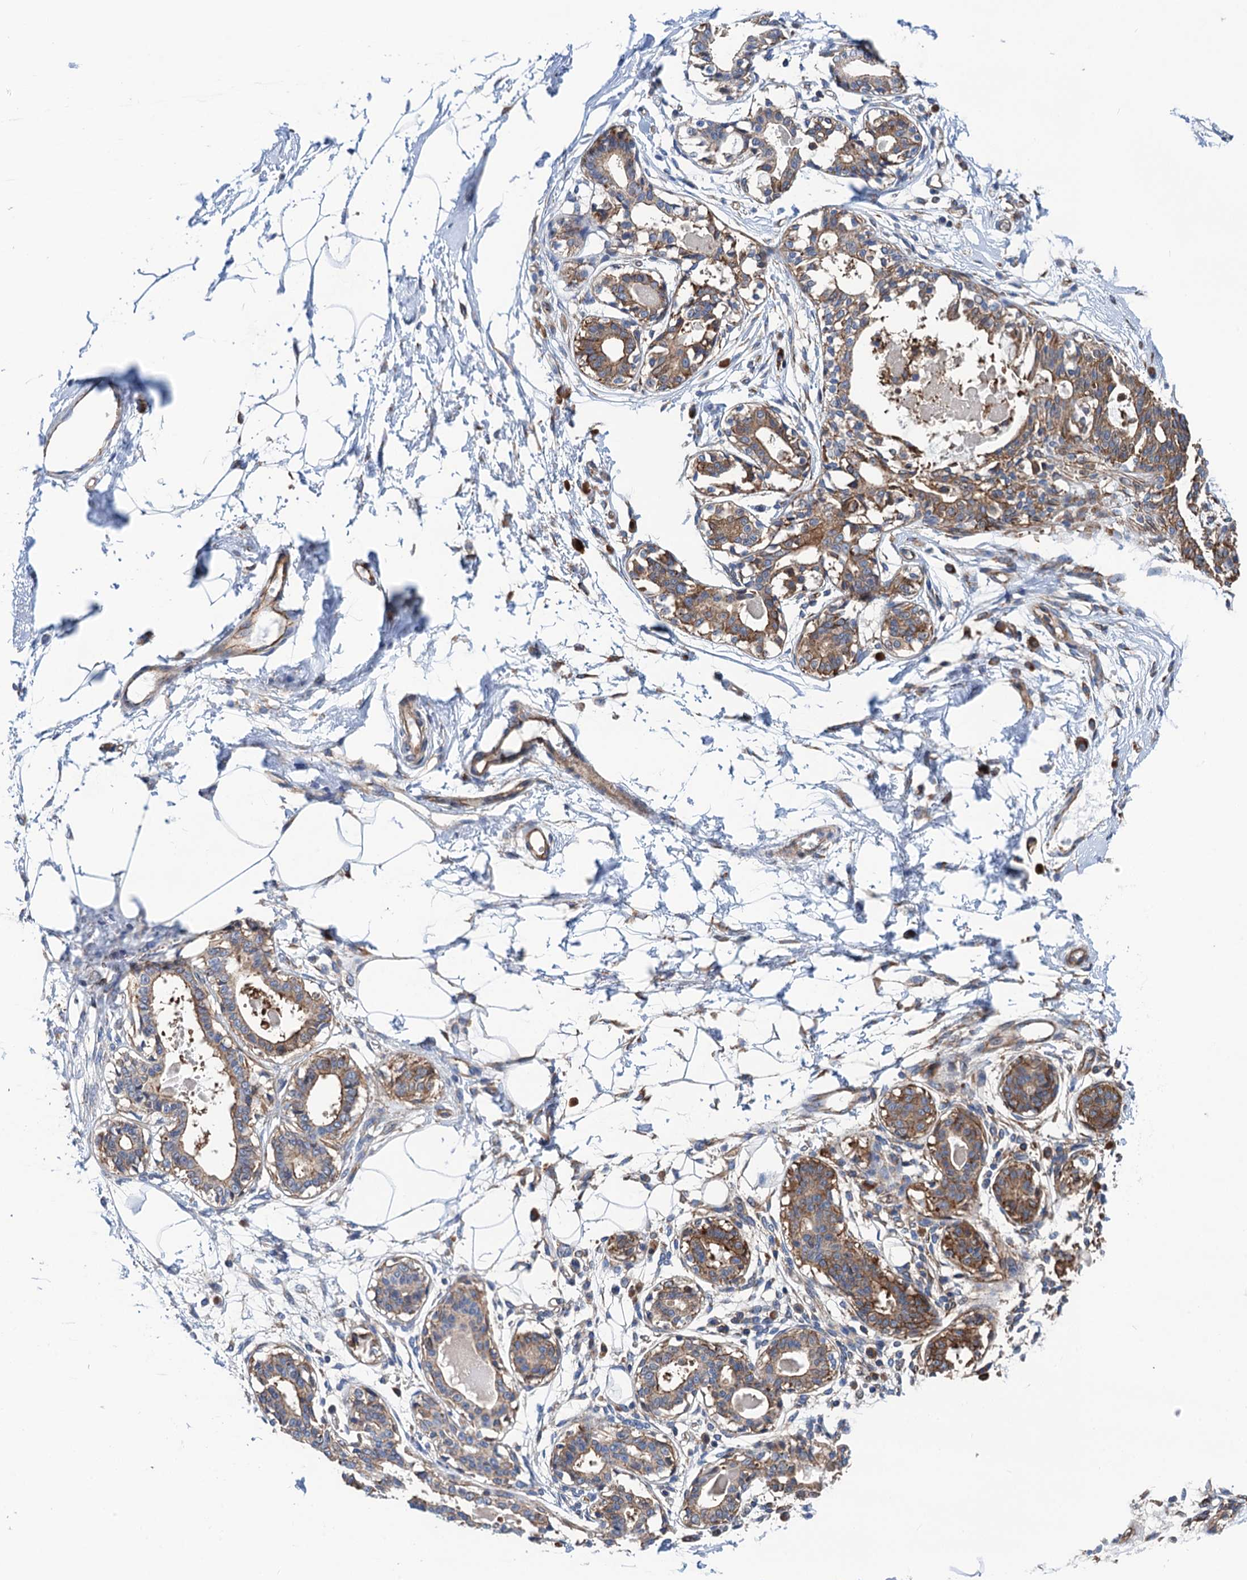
{"staining": {"intensity": "negative", "quantity": "none", "location": "none"}, "tissue": "breast", "cell_type": "Adipocytes", "image_type": "normal", "snomed": [{"axis": "morphology", "description": "Normal tissue, NOS"}, {"axis": "topography", "description": "Breast"}], "caption": "This histopathology image is of benign breast stained with IHC to label a protein in brown with the nuclei are counter-stained blue. There is no positivity in adipocytes.", "gene": "SLC12A7", "patient": {"sex": "female", "age": 45}}